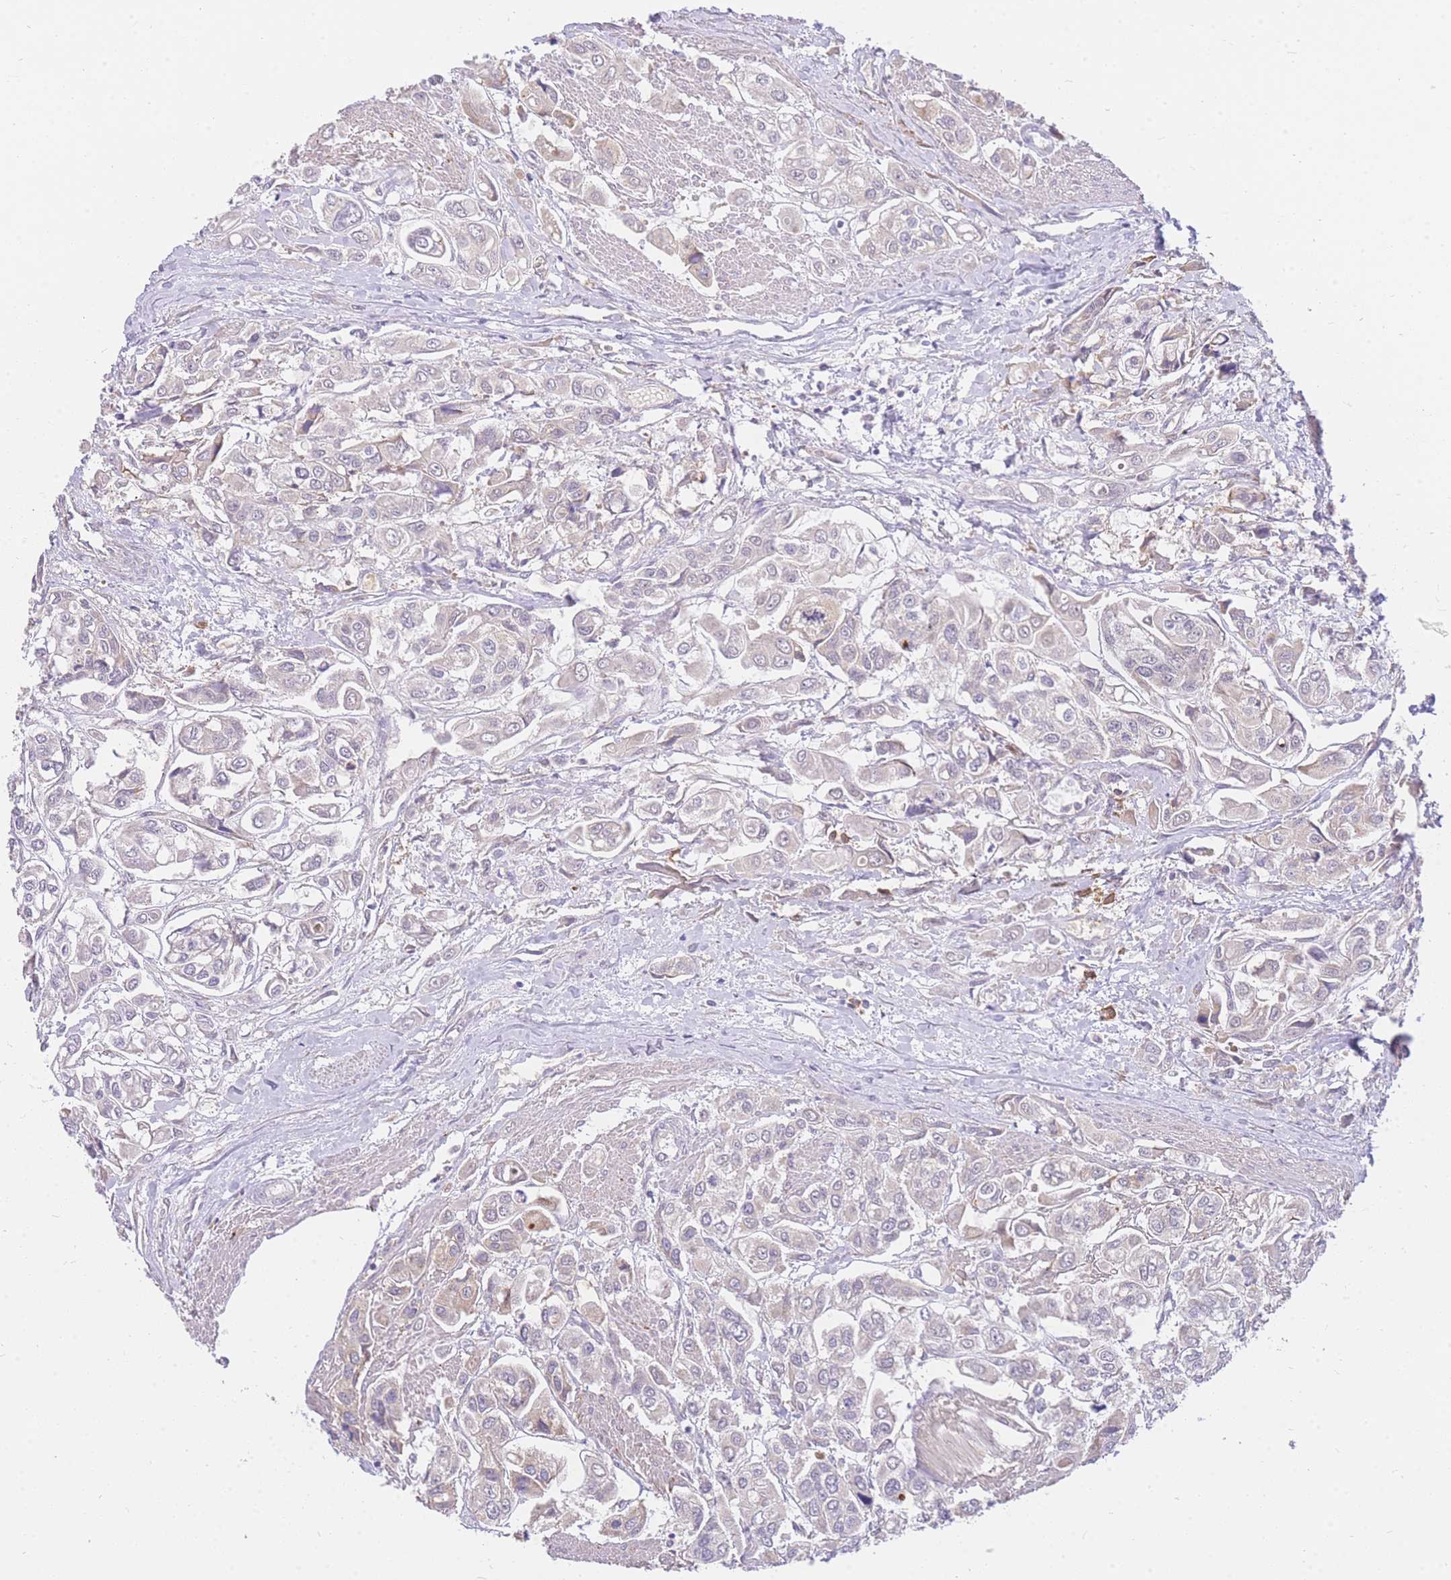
{"staining": {"intensity": "negative", "quantity": "none", "location": "none"}, "tissue": "urothelial cancer", "cell_type": "Tumor cells", "image_type": "cancer", "snomed": [{"axis": "morphology", "description": "Urothelial carcinoma, High grade"}, {"axis": "topography", "description": "Urinary bladder"}], "caption": "High power microscopy histopathology image of an immunohistochemistry micrograph of urothelial carcinoma (high-grade), revealing no significant staining in tumor cells.", "gene": "C2orf88", "patient": {"sex": "male", "age": 67}}